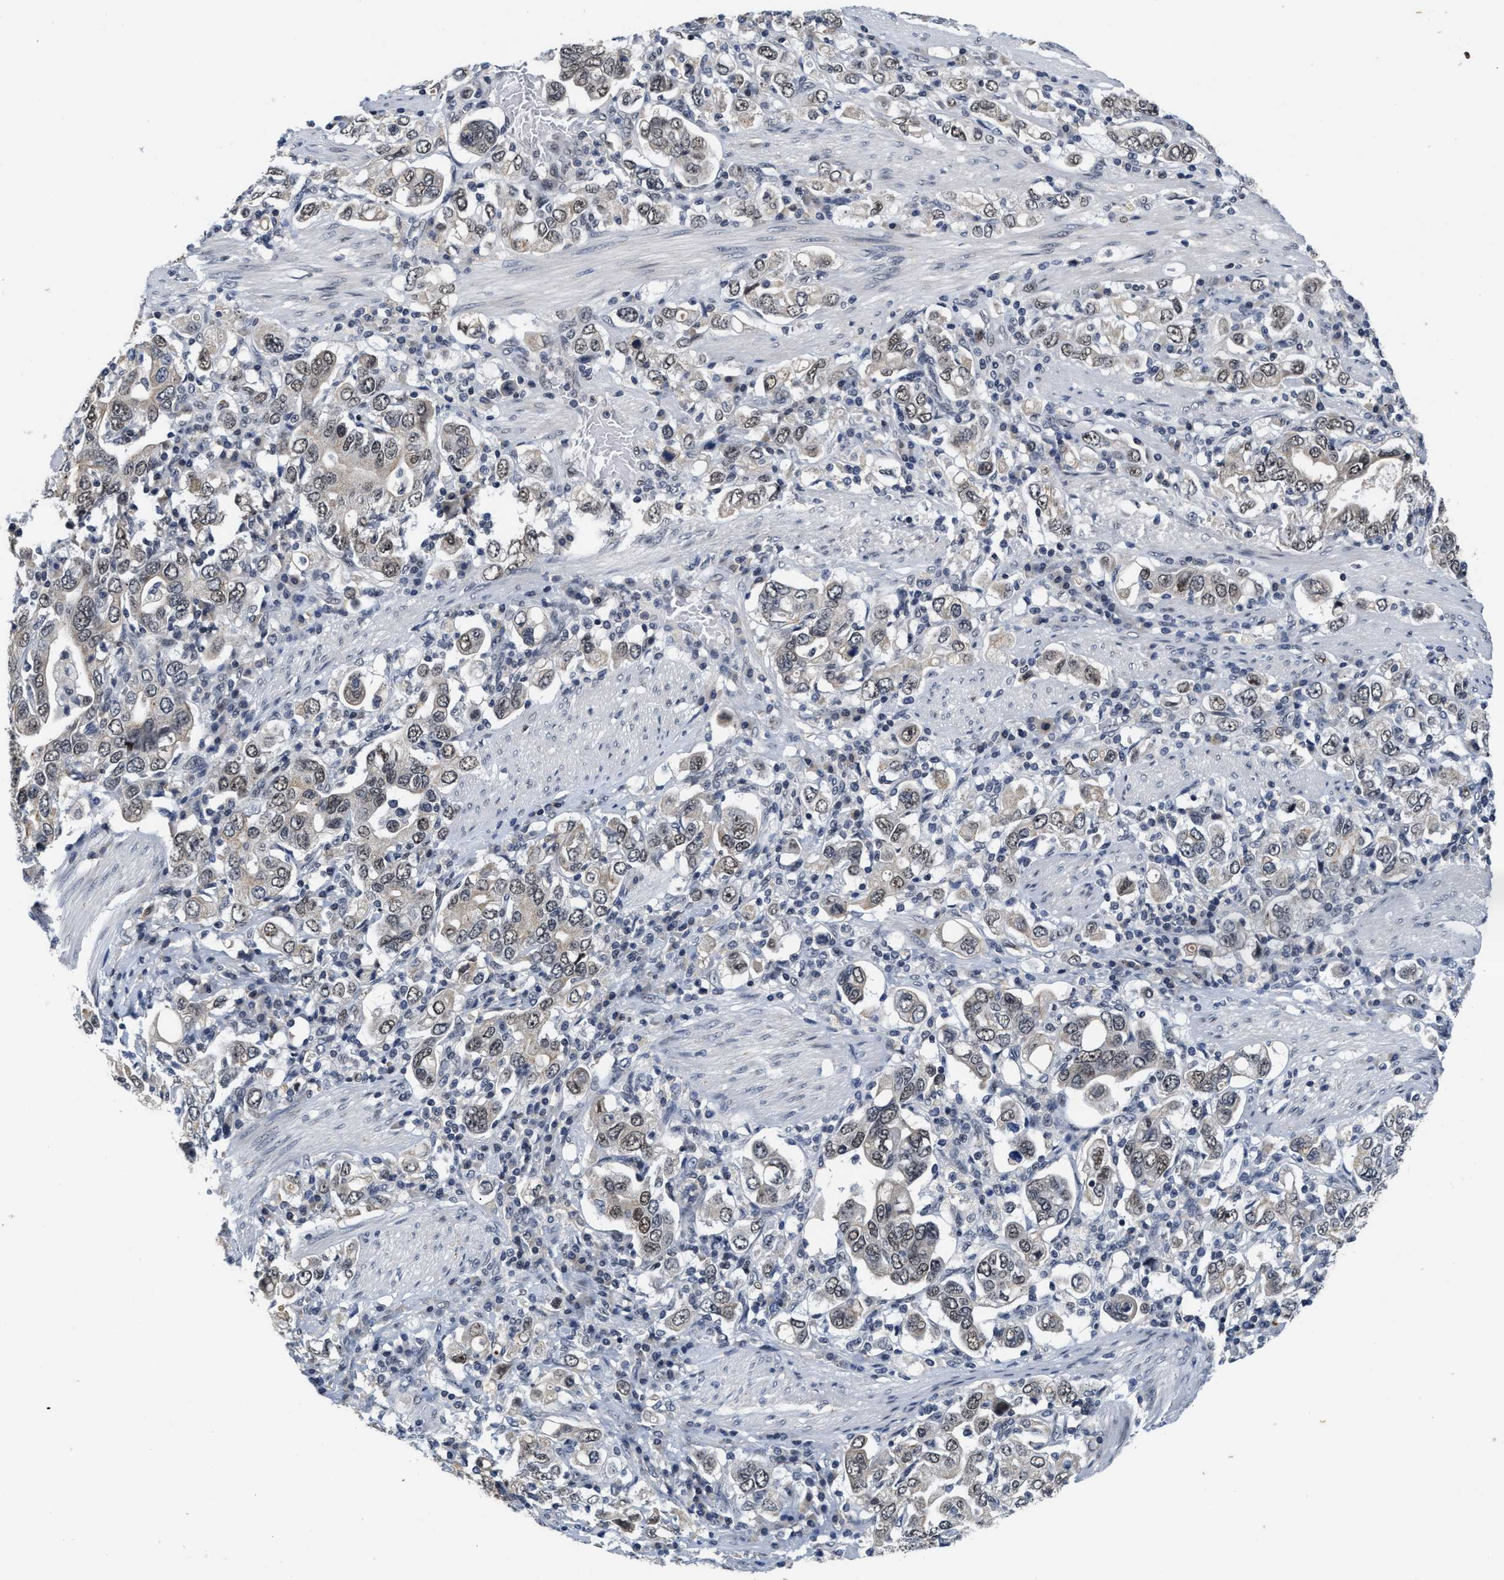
{"staining": {"intensity": "weak", "quantity": "<25%", "location": "nuclear"}, "tissue": "stomach cancer", "cell_type": "Tumor cells", "image_type": "cancer", "snomed": [{"axis": "morphology", "description": "Adenocarcinoma, NOS"}, {"axis": "topography", "description": "Stomach, upper"}], "caption": "This is an IHC micrograph of stomach cancer. There is no positivity in tumor cells.", "gene": "INIP", "patient": {"sex": "male", "age": 62}}